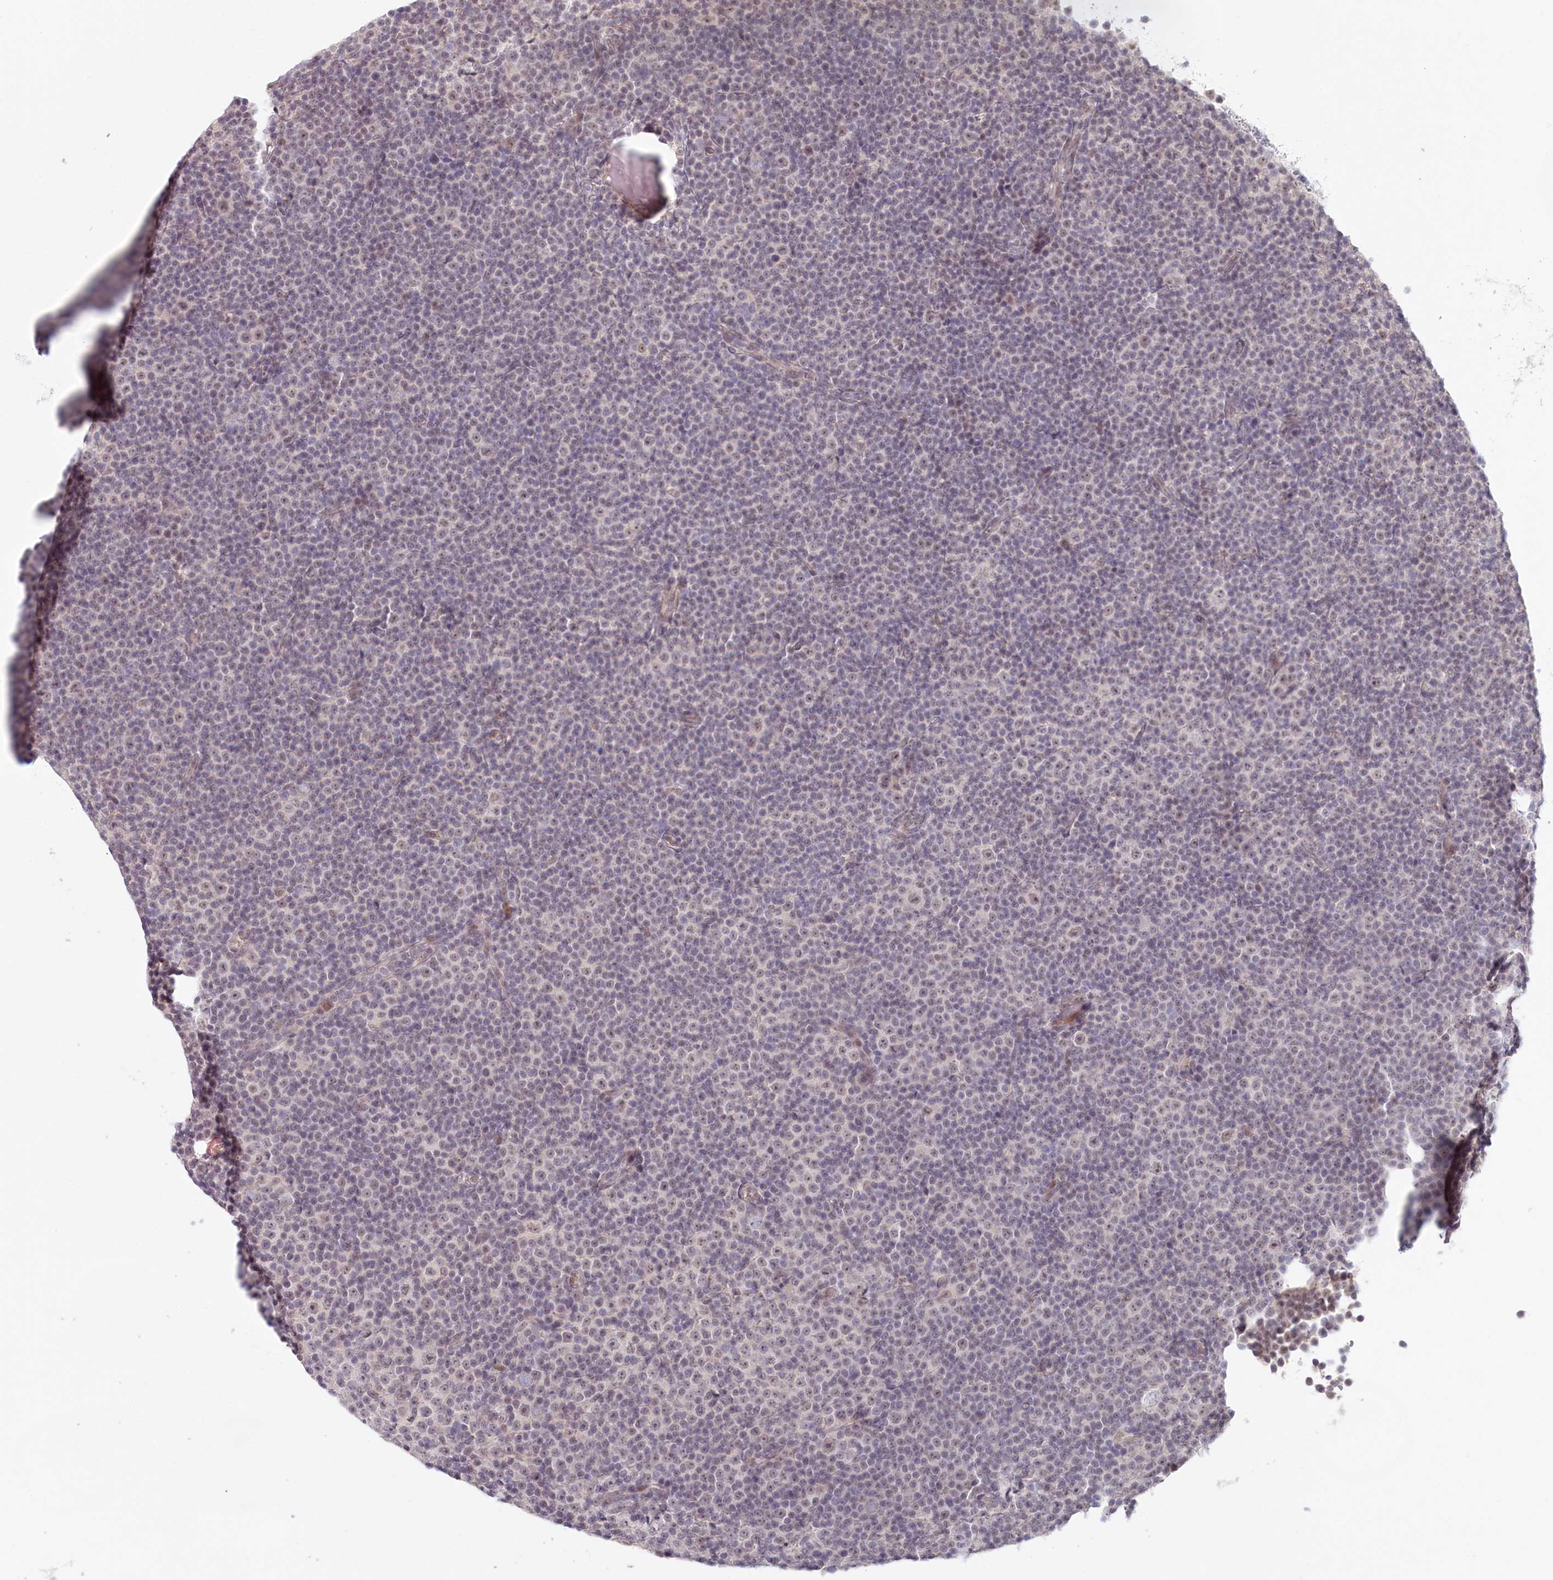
{"staining": {"intensity": "negative", "quantity": "none", "location": "none"}, "tissue": "lymphoma", "cell_type": "Tumor cells", "image_type": "cancer", "snomed": [{"axis": "morphology", "description": "Malignant lymphoma, non-Hodgkin's type, Low grade"}, {"axis": "topography", "description": "Lymph node"}], "caption": "A micrograph of human lymphoma is negative for staining in tumor cells. (Immunohistochemistry (ihc), brightfield microscopy, high magnification).", "gene": "AMTN", "patient": {"sex": "female", "age": 67}}